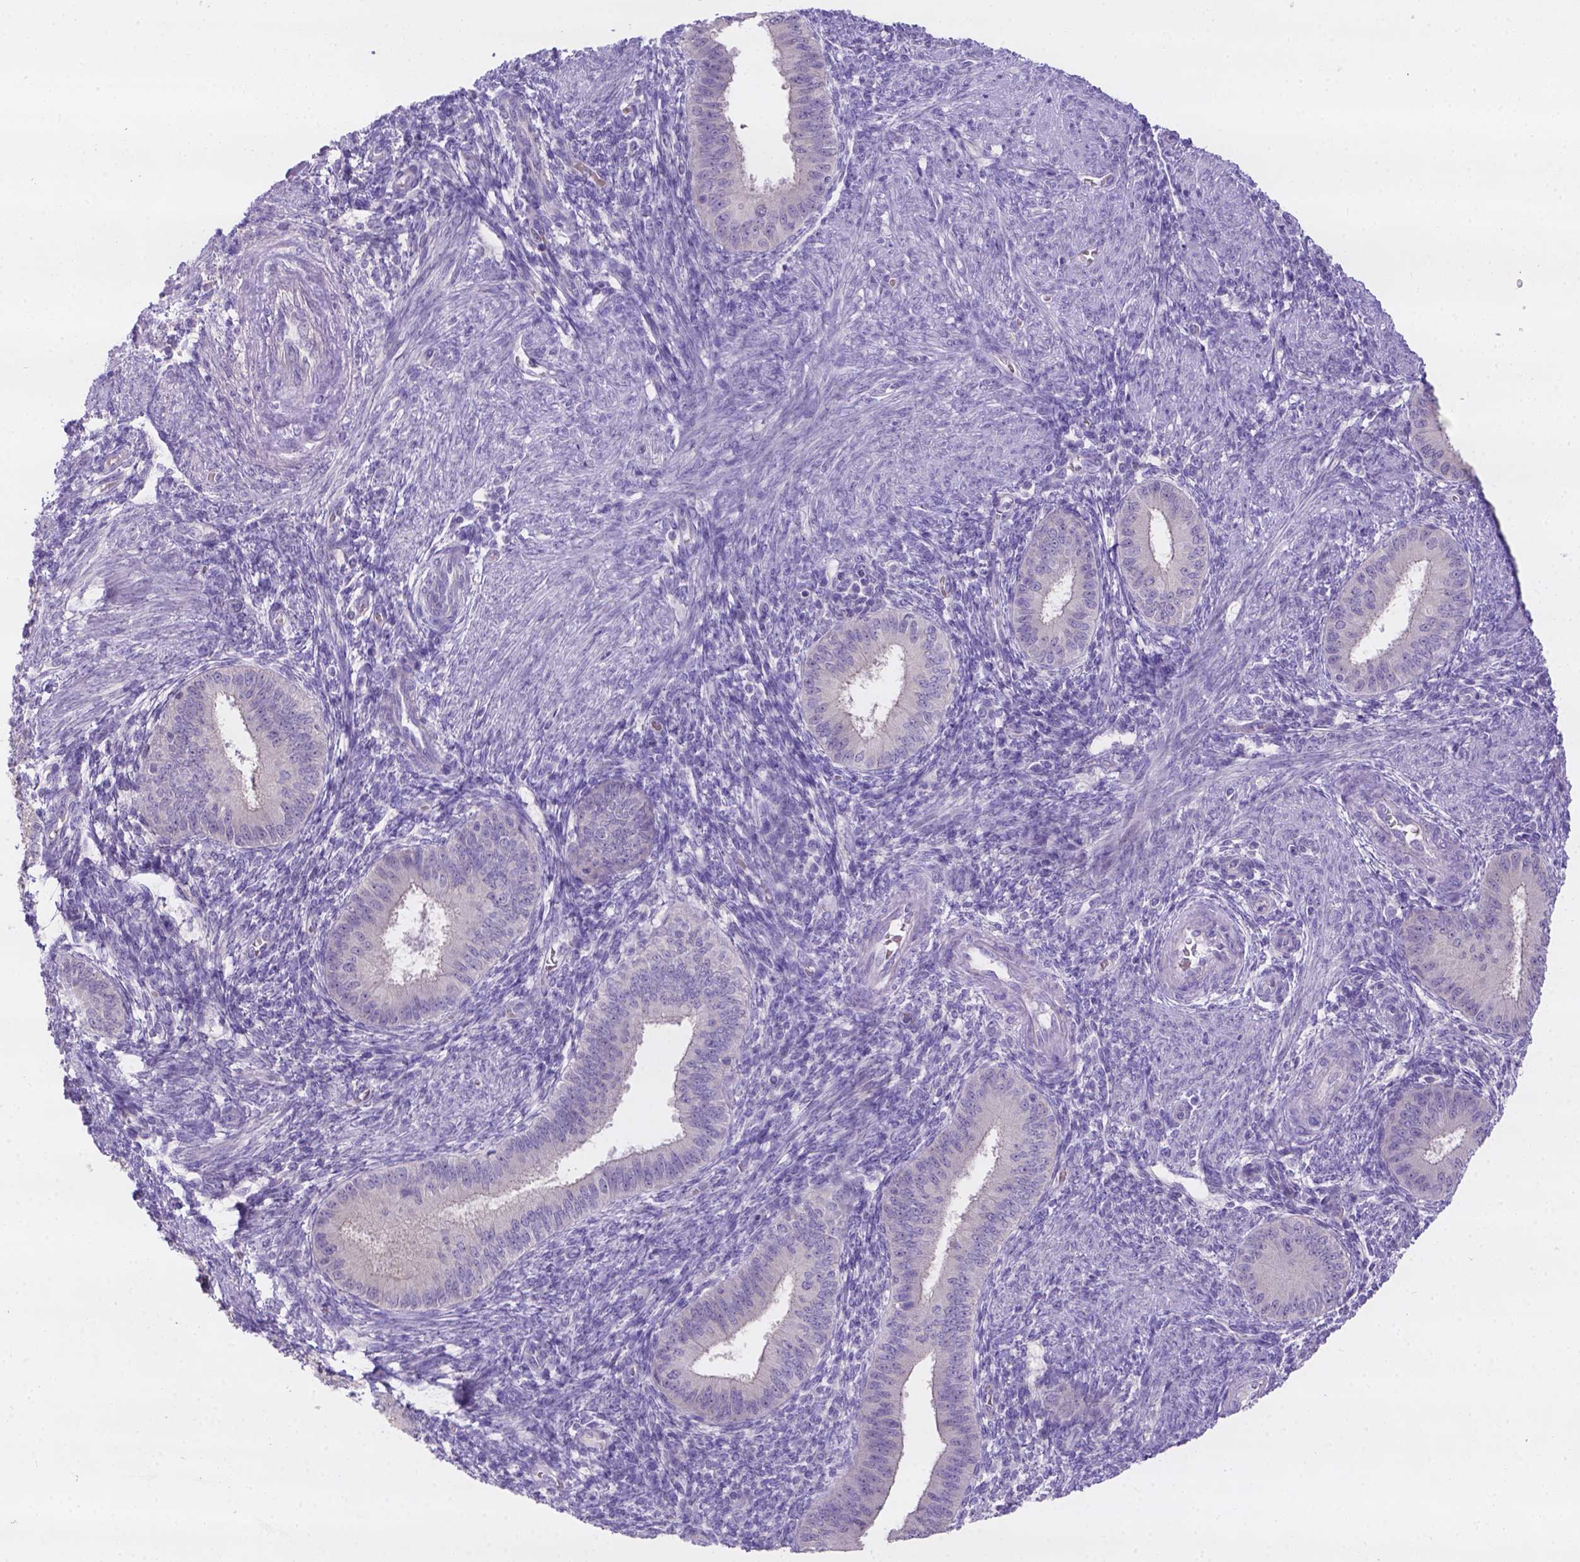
{"staining": {"intensity": "negative", "quantity": "none", "location": "none"}, "tissue": "endometrium", "cell_type": "Cells in endometrial stroma", "image_type": "normal", "snomed": [{"axis": "morphology", "description": "Normal tissue, NOS"}, {"axis": "topography", "description": "Endometrium"}], "caption": "A photomicrograph of endometrium stained for a protein displays no brown staining in cells in endometrial stroma. (Brightfield microscopy of DAB immunohistochemistry (IHC) at high magnification).", "gene": "CD96", "patient": {"sex": "female", "age": 39}}